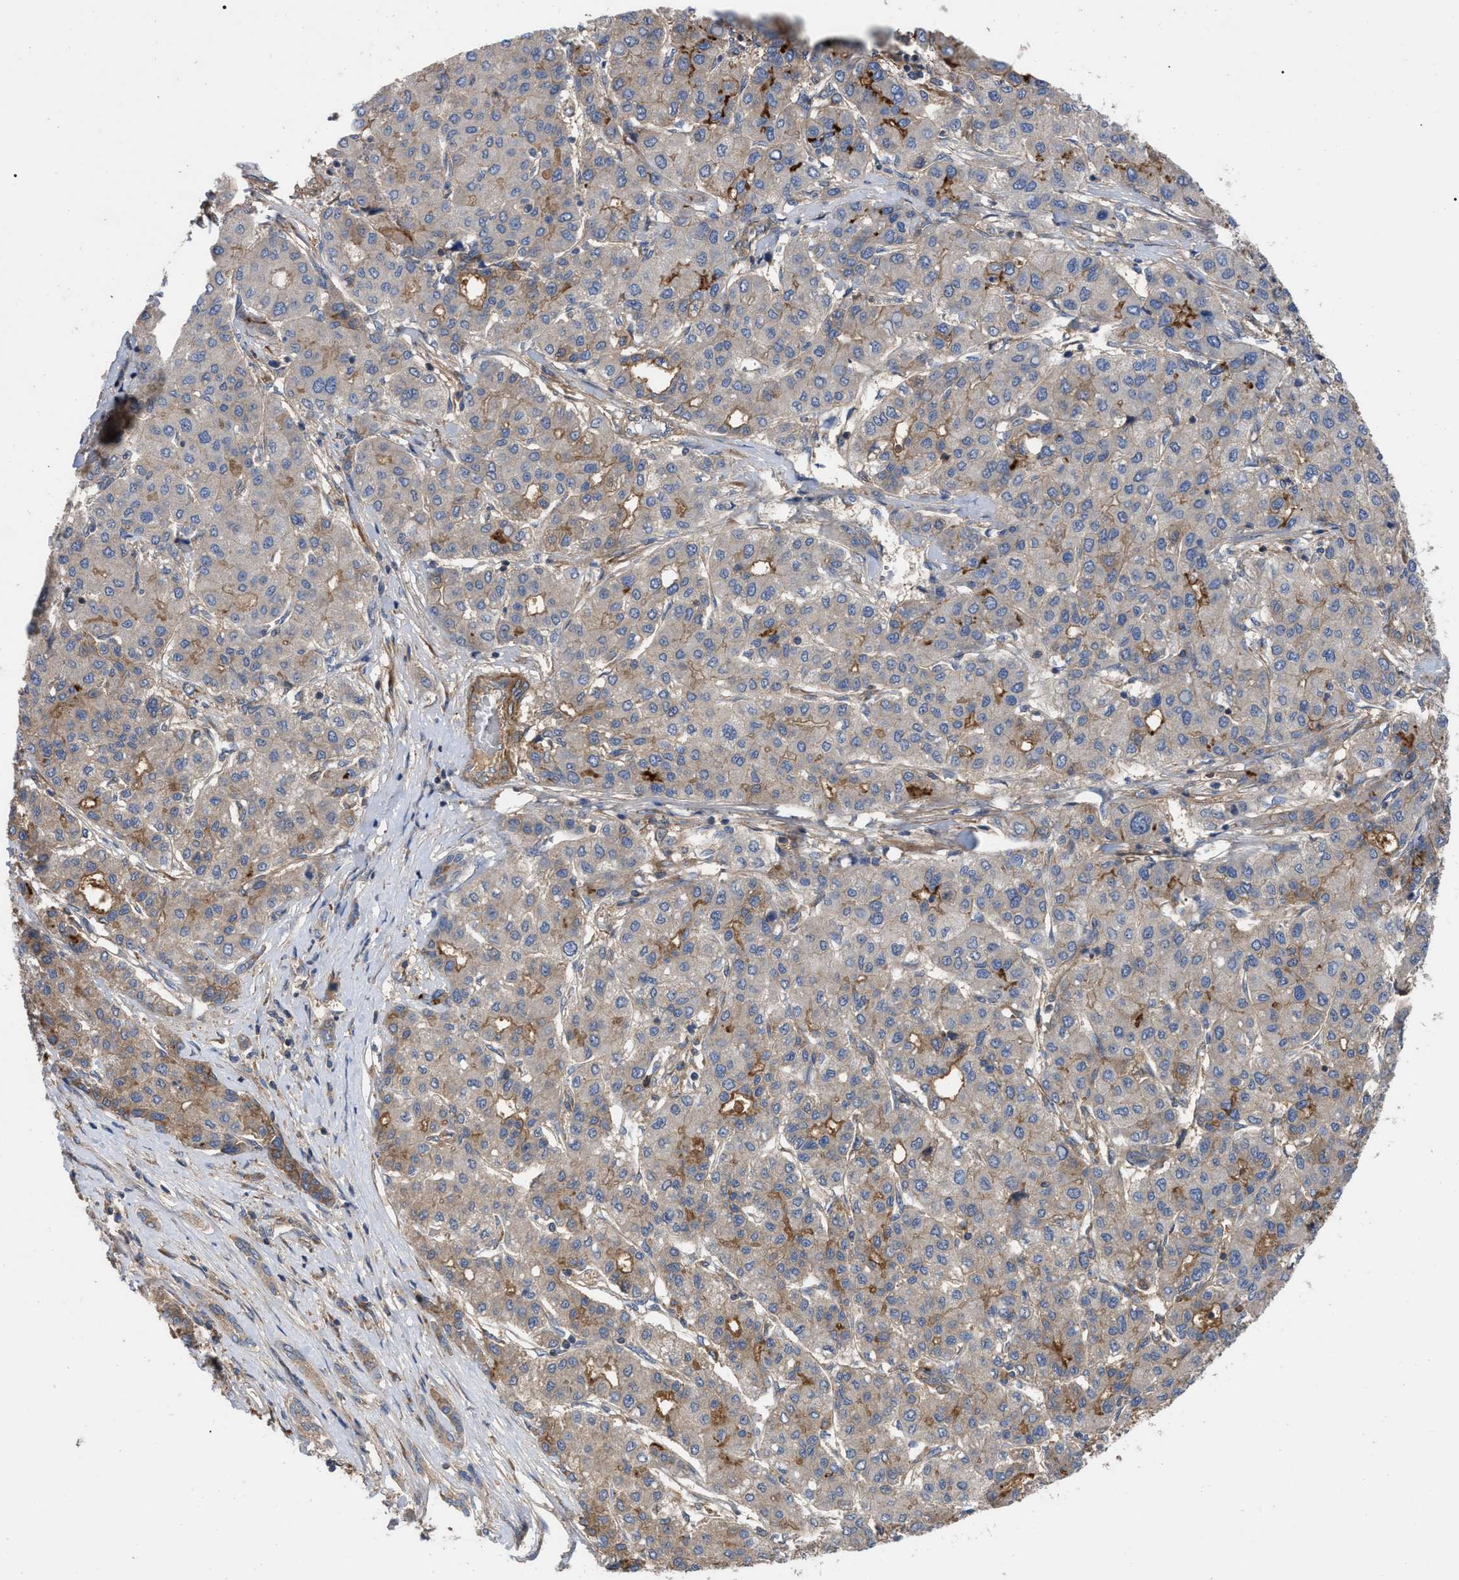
{"staining": {"intensity": "strong", "quantity": "<25%", "location": "cytoplasmic/membranous"}, "tissue": "liver cancer", "cell_type": "Tumor cells", "image_type": "cancer", "snomed": [{"axis": "morphology", "description": "Carcinoma, Hepatocellular, NOS"}, {"axis": "topography", "description": "Liver"}], "caption": "The photomicrograph demonstrates immunohistochemical staining of liver hepatocellular carcinoma. There is strong cytoplasmic/membranous staining is identified in about <25% of tumor cells.", "gene": "RABEP1", "patient": {"sex": "male", "age": 65}}